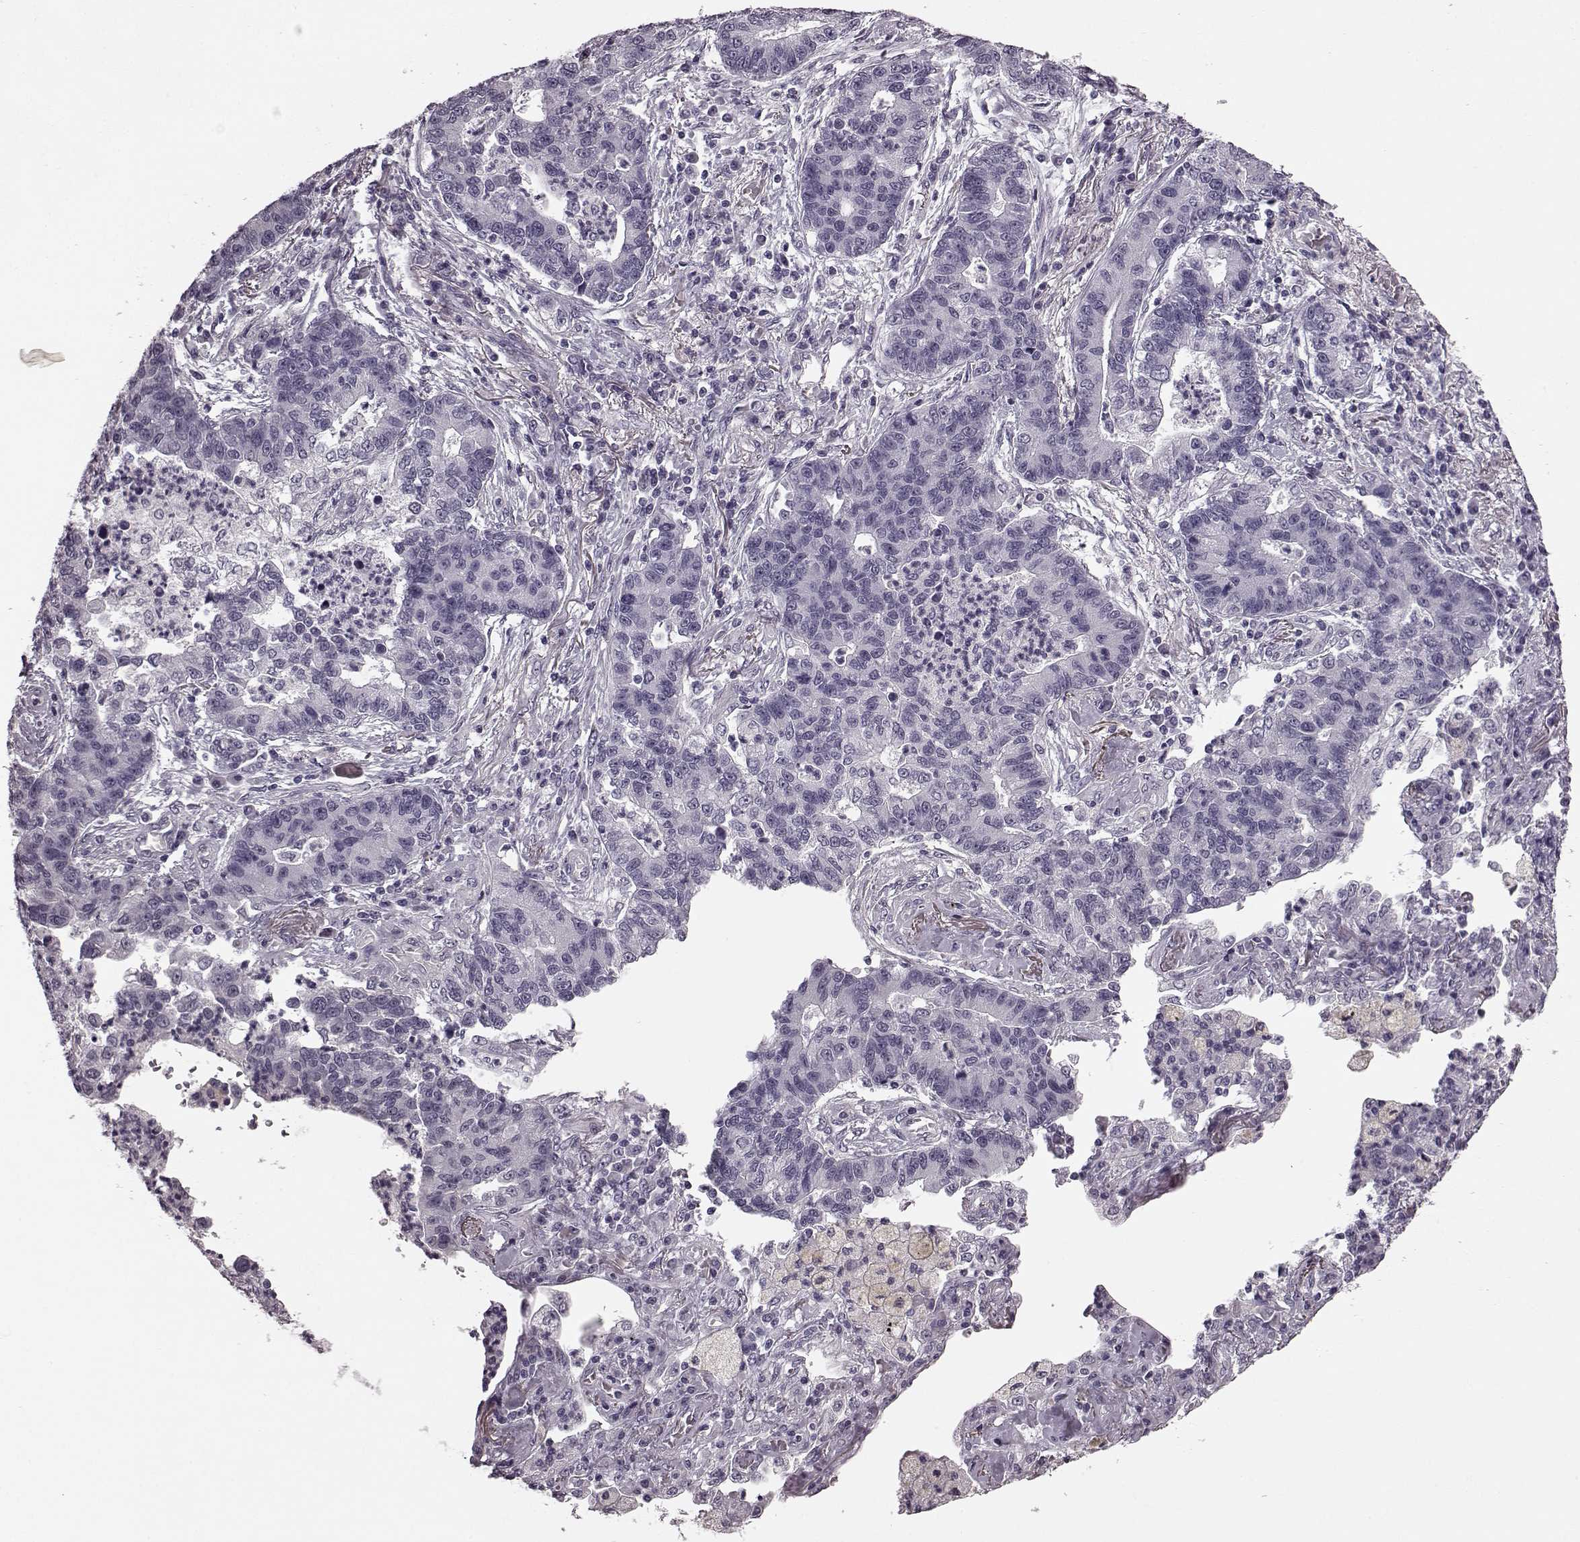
{"staining": {"intensity": "negative", "quantity": "none", "location": "none"}, "tissue": "lung cancer", "cell_type": "Tumor cells", "image_type": "cancer", "snomed": [{"axis": "morphology", "description": "Adenocarcinoma, NOS"}, {"axis": "topography", "description": "Lung"}], "caption": "This is a photomicrograph of IHC staining of lung cancer (adenocarcinoma), which shows no staining in tumor cells.", "gene": "SLCO3A1", "patient": {"sex": "female", "age": 57}}